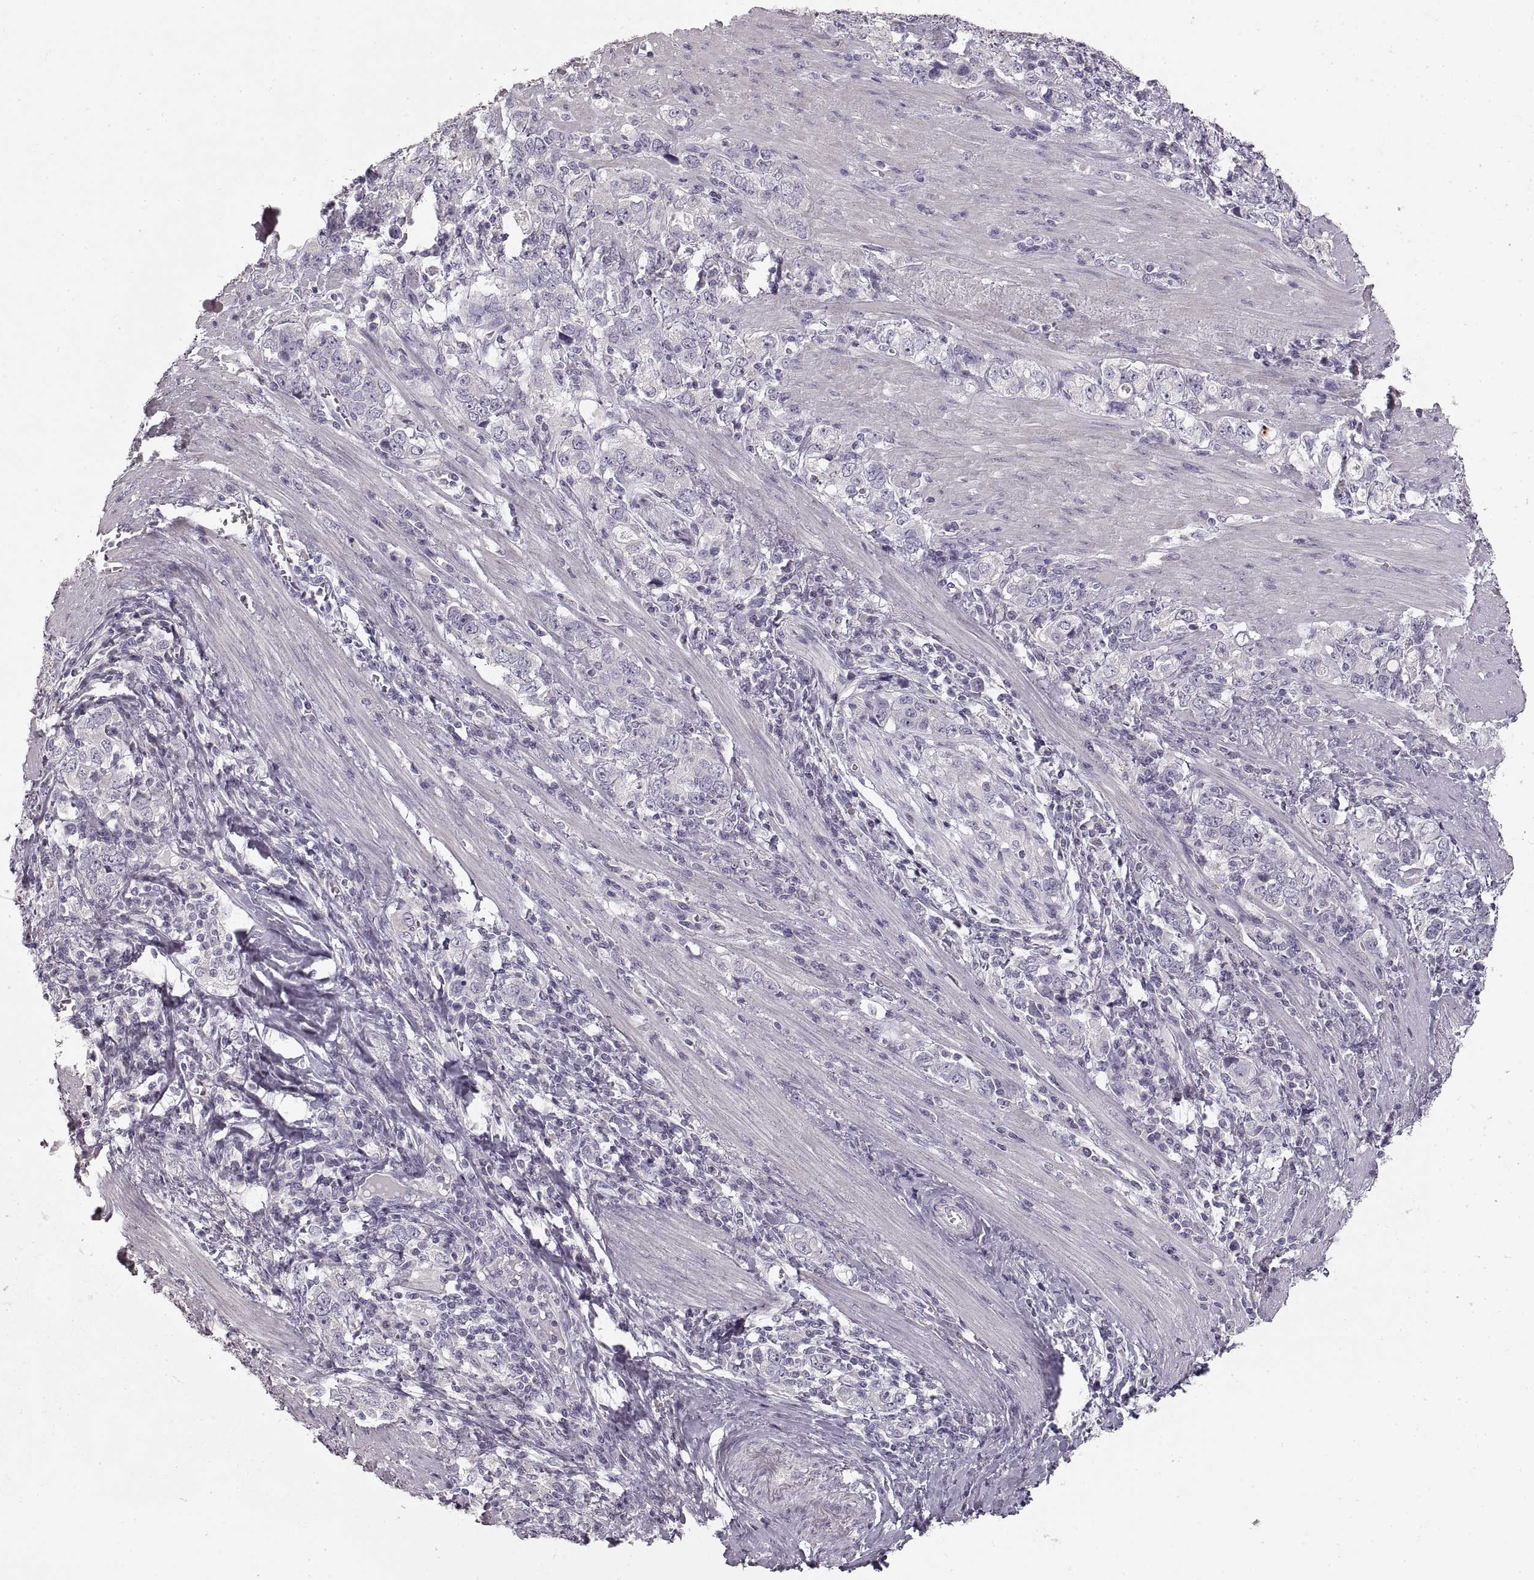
{"staining": {"intensity": "negative", "quantity": "none", "location": "none"}, "tissue": "stomach cancer", "cell_type": "Tumor cells", "image_type": "cancer", "snomed": [{"axis": "morphology", "description": "Adenocarcinoma, NOS"}, {"axis": "topography", "description": "Stomach, lower"}], "caption": "A high-resolution histopathology image shows immunohistochemistry staining of stomach cancer (adenocarcinoma), which demonstrates no significant expression in tumor cells. Nuclei are stained in blue.", "gene": "ZP3", "patient": {"sex": "female", "age": 72}}